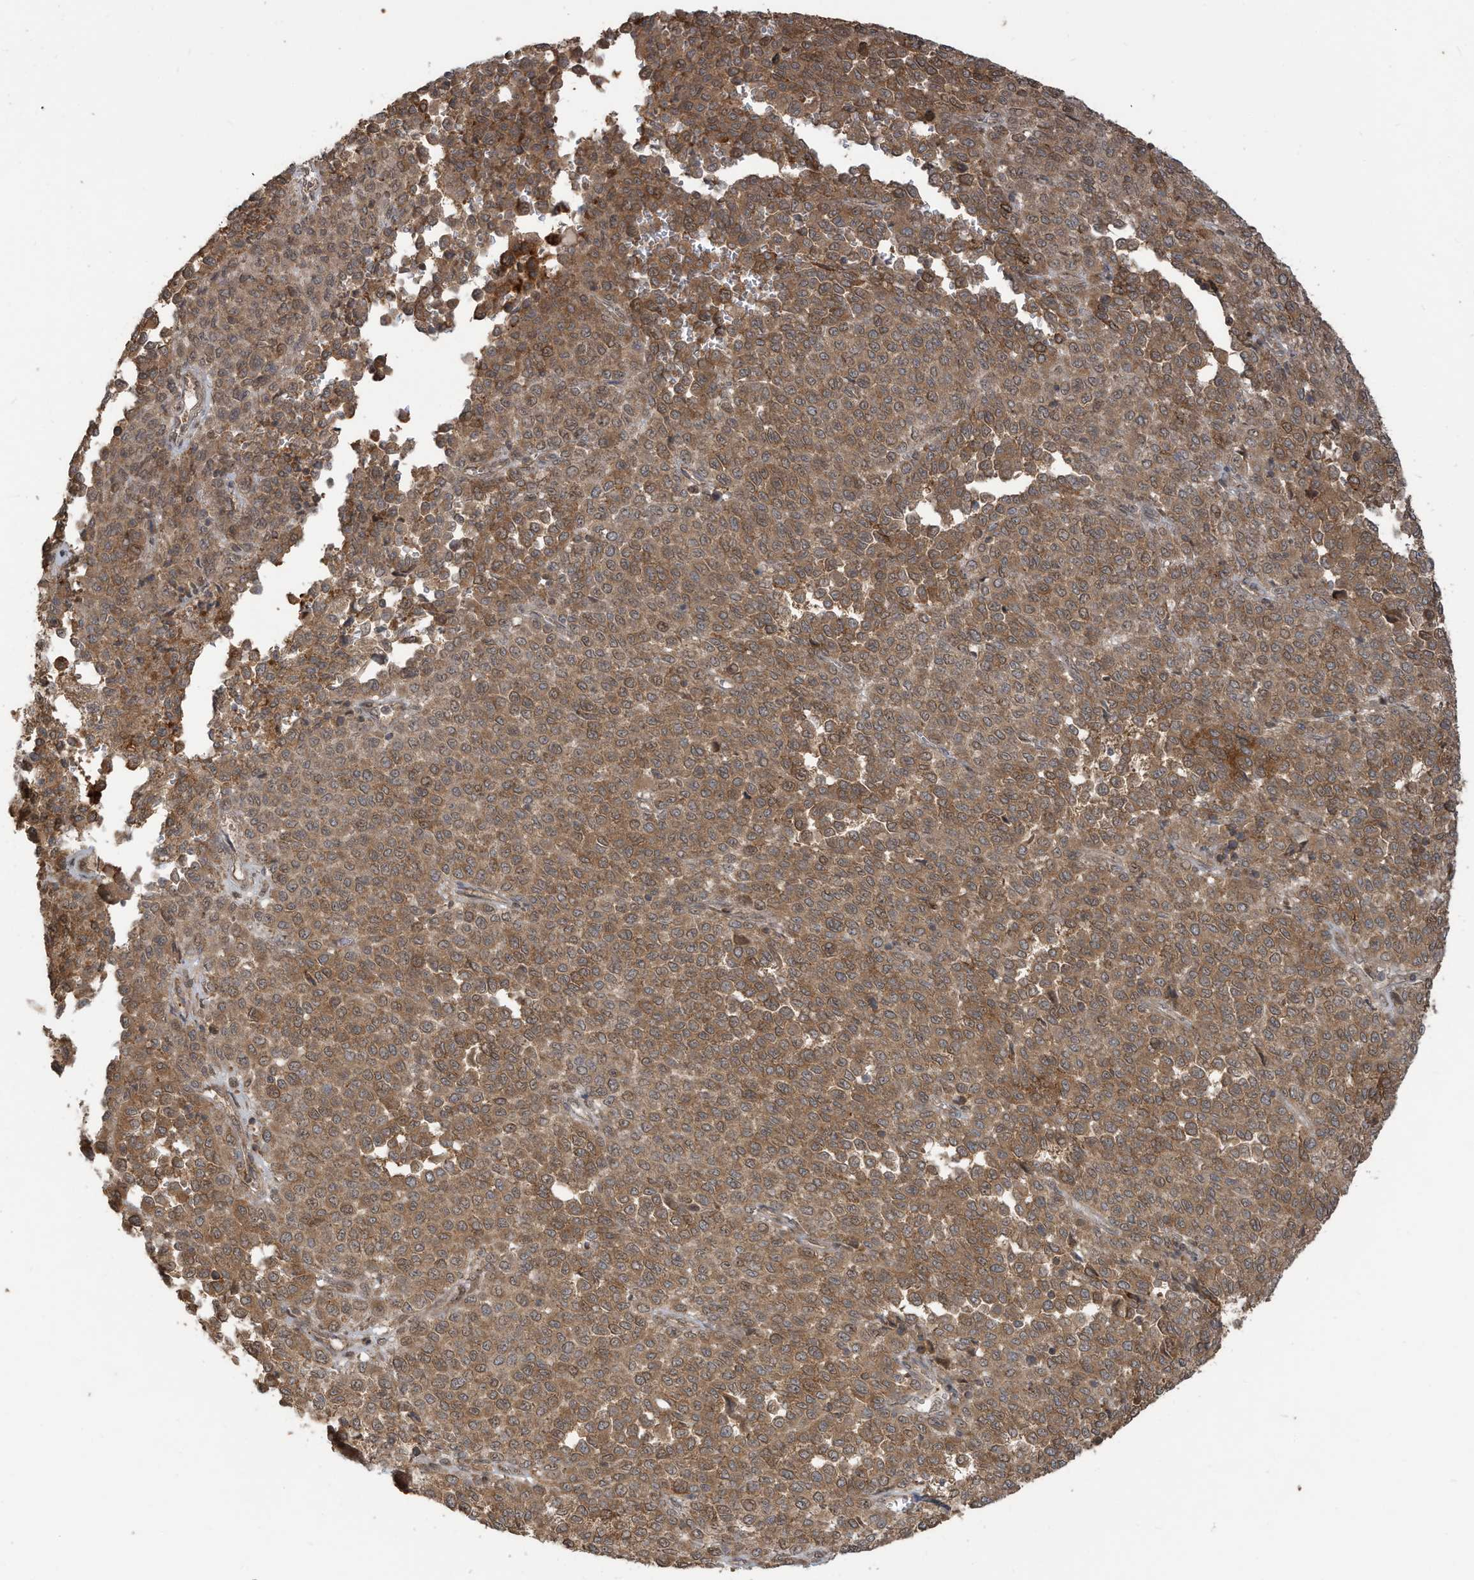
{"staining": {"intensity": "moderate", "quantity": ">75%", "location": "cytoplasmic/membranous"}, "tissue": "melanoma", "cell_type": "Tumor cells", "image_type": "cancer", "snomed": [{"axis": "morphology", "description": "Malignant melanoma, Metastatic site"}, {"axis": "topography", "description": "Pancreas"}], "caption": "There is medium levels of moderate cytoplasmic/membranous positivity in tumor cells of malignant melanoma (metastatic site), as demonstrated by immunohistochemical staining (brown color).", "gene": "CARF", "patient": {"sex": "female", "age": 30}}